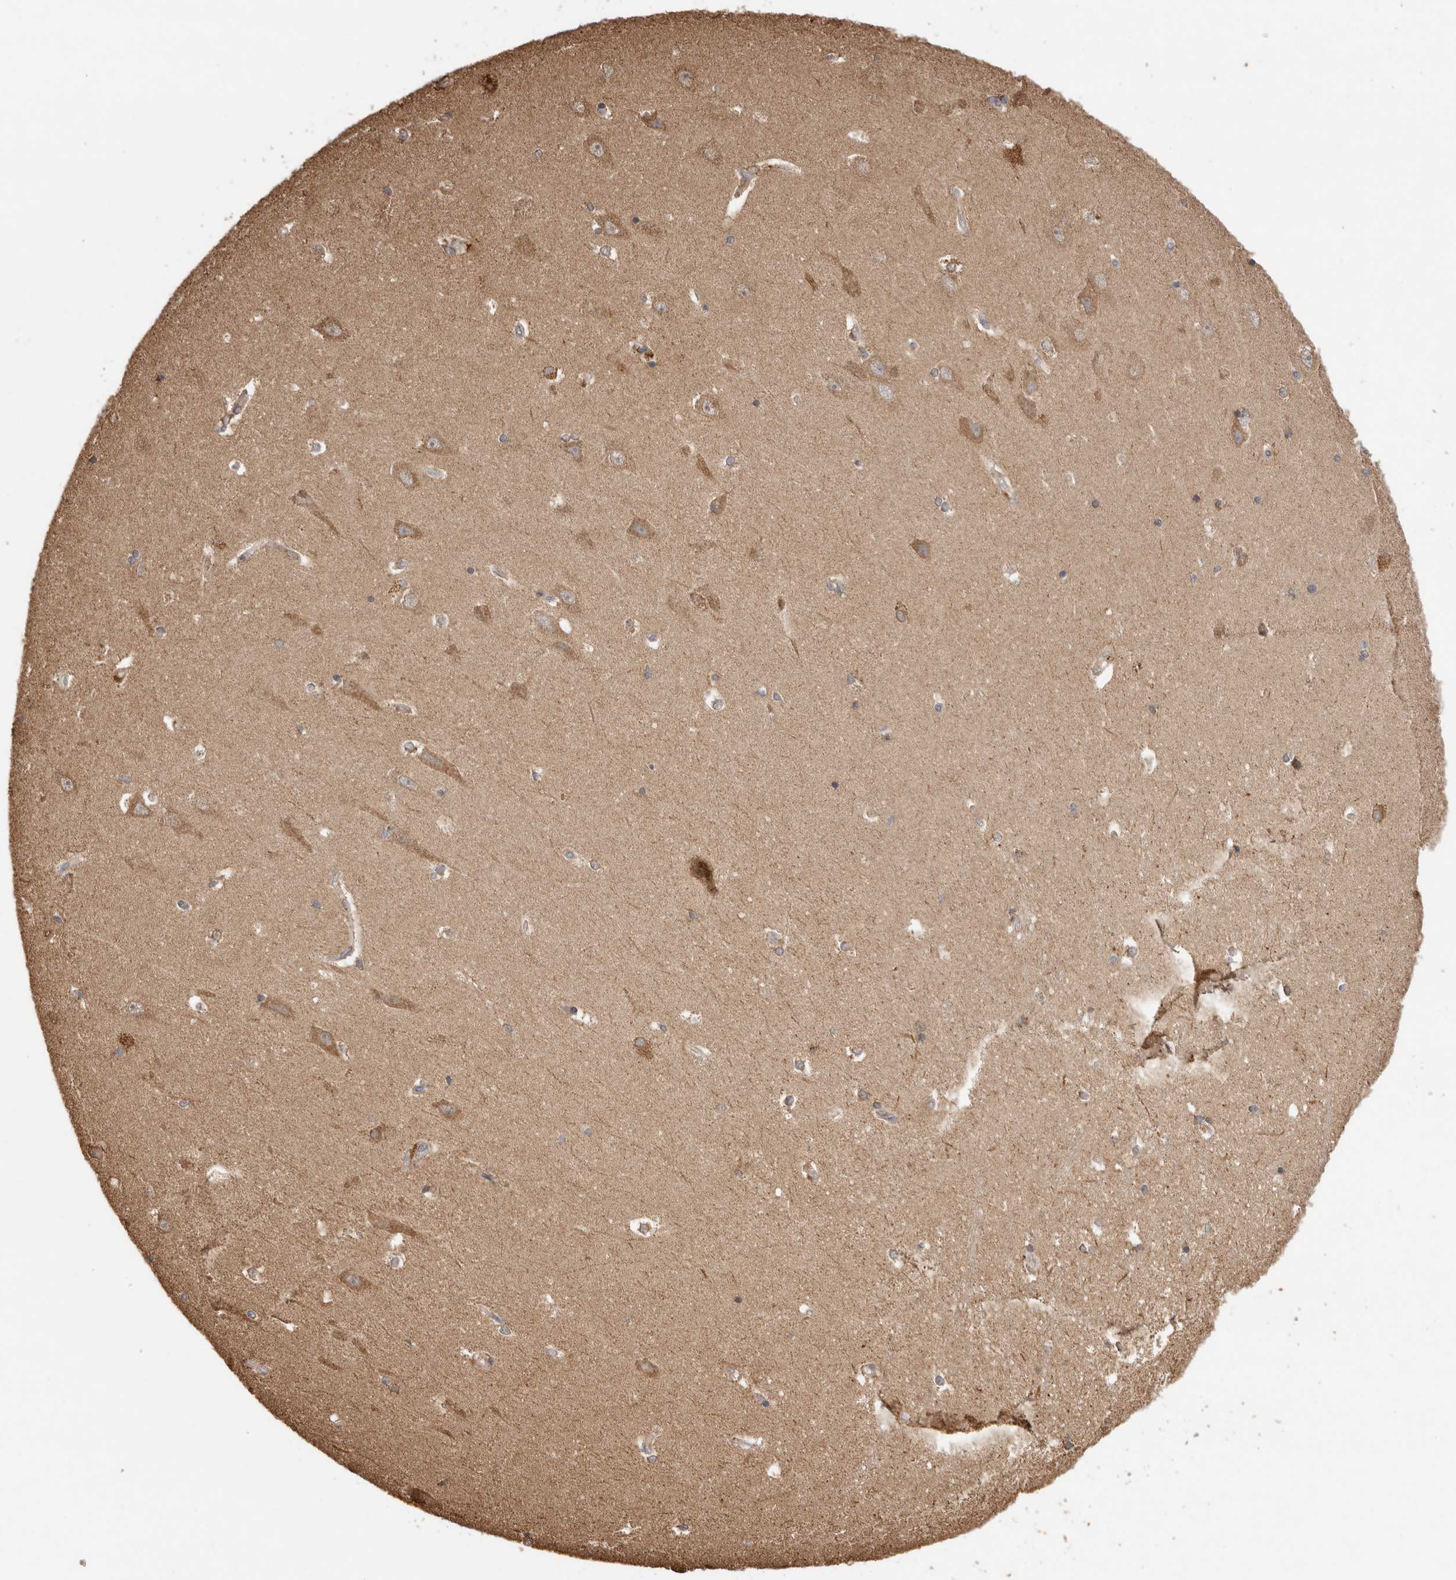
{"staining": {"intensity": "moderate", "quantity": "<25%", "location": "cytoplasmic/membranous"}, "tissue": "hippocampus", "cell_type": "Glial cells", "image_type": "normal", "snomed": [{"axis": "morphology", "description": "Normal tissue, NOS"}, {"axis": "topography", "description": "Hippocampus"}], "caption": "An immunohistochemistry (IHC) photomicrograph of benign tissue is shown. Protein staining in brown labels moderate cytoplasmic/membranous positivity in hippocampus within glial cells.", "gene": "IMMP2L", "patient": {"sex": "male", "age": 45}}